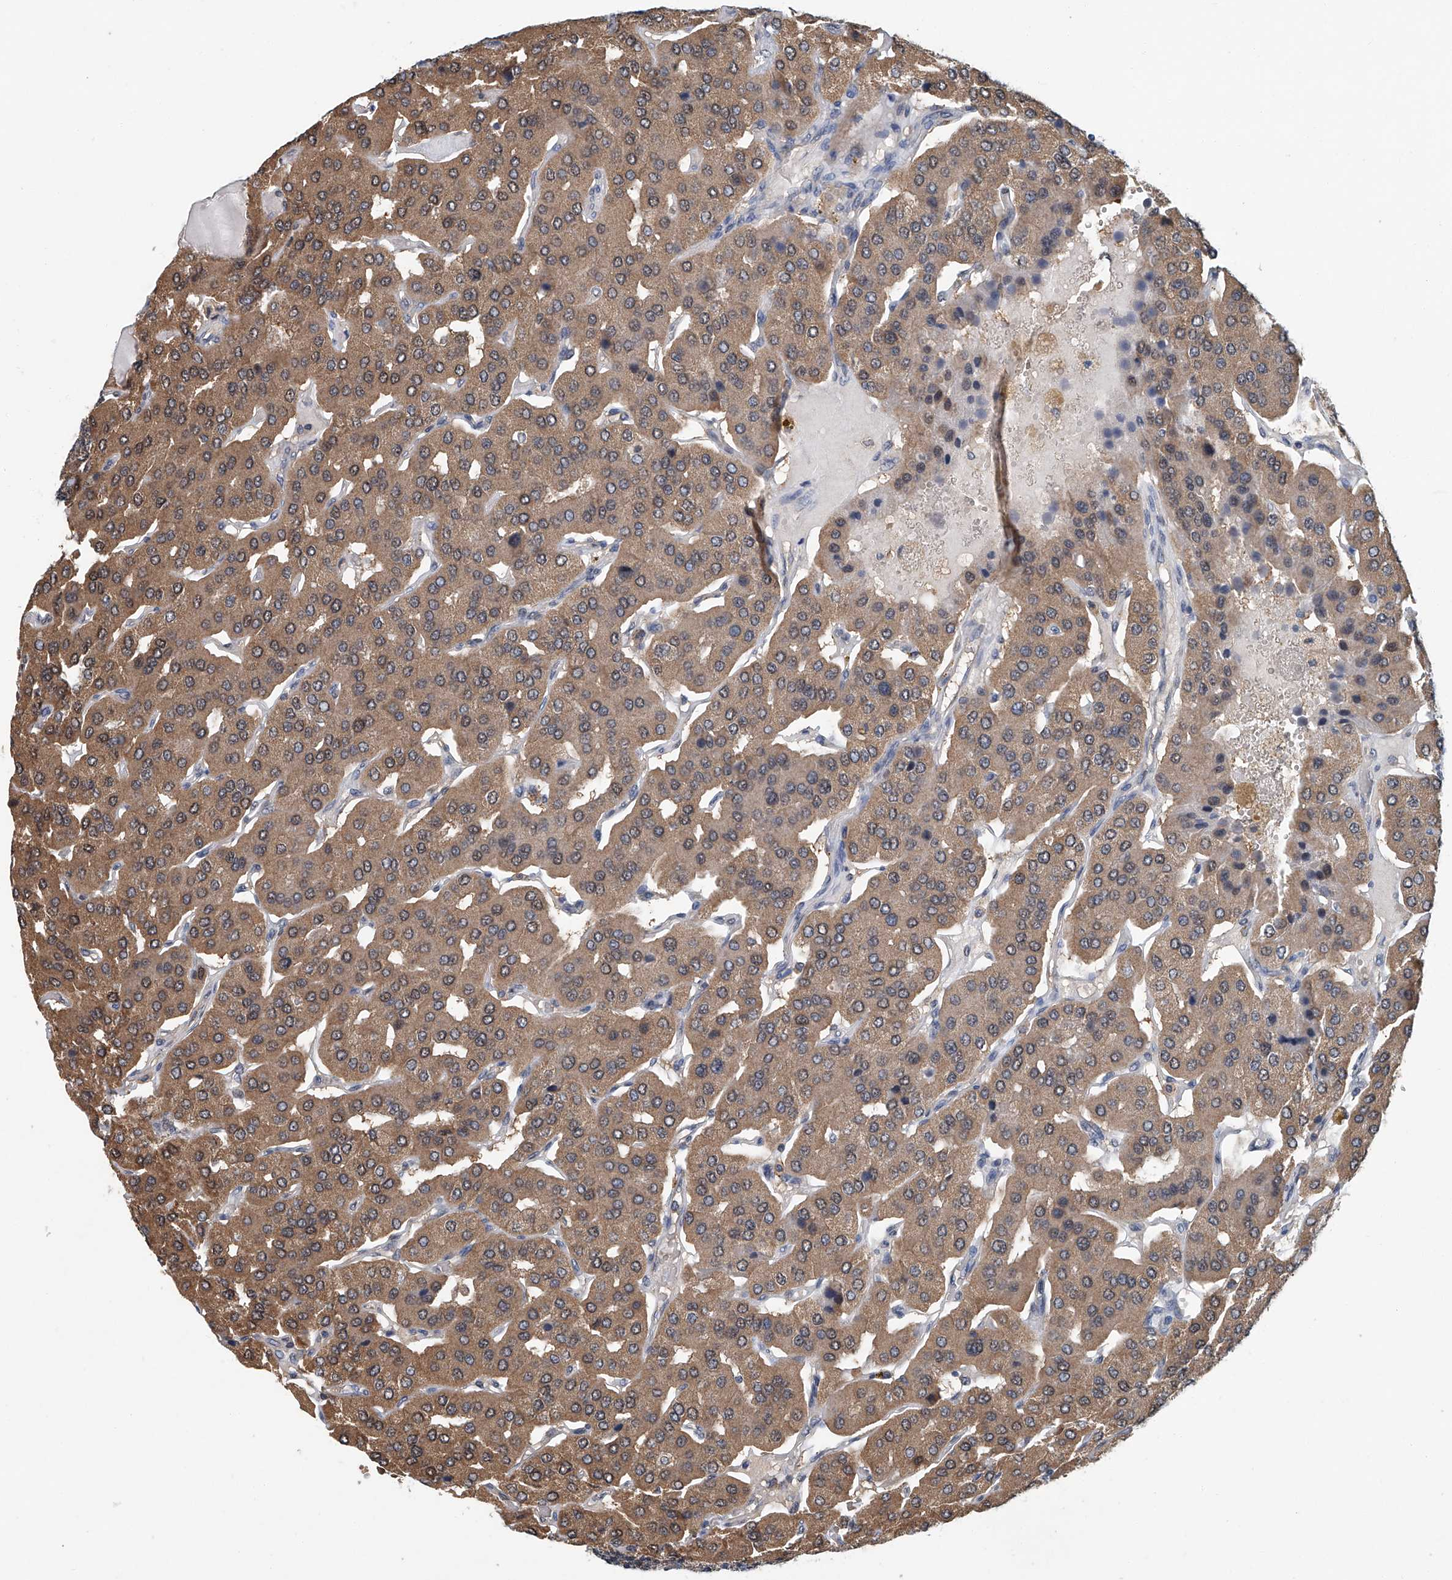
{"staining": {"intensity": "moderate", "quantity": ">75%", "location": "cytoplasmic/membranous"}, "tissue": "parathyroid gland", "cell_type": "Glandular cells", "image_type": "normal", "snomed": [{"axis": "morphology", "description": "Normal tissue, NOS"}, {"axis": "morphology", "description": "Adenoma, NOS"}, {"axis": "topography", "description": "Parathyroid gland"}], "caption": "Immunohistochemistry (IHC) photomicrograph of benign parathyroid gland: parathyroid gland stained using IHC exhibits medium levels of moderate protein expression localized specifically in the cytoplasmic/membranous of glandular cells, appearing as a cytoplasmic/membranous brown color.", "gene": "CLK1", "patient": {"sex": "female", "age": 86}}